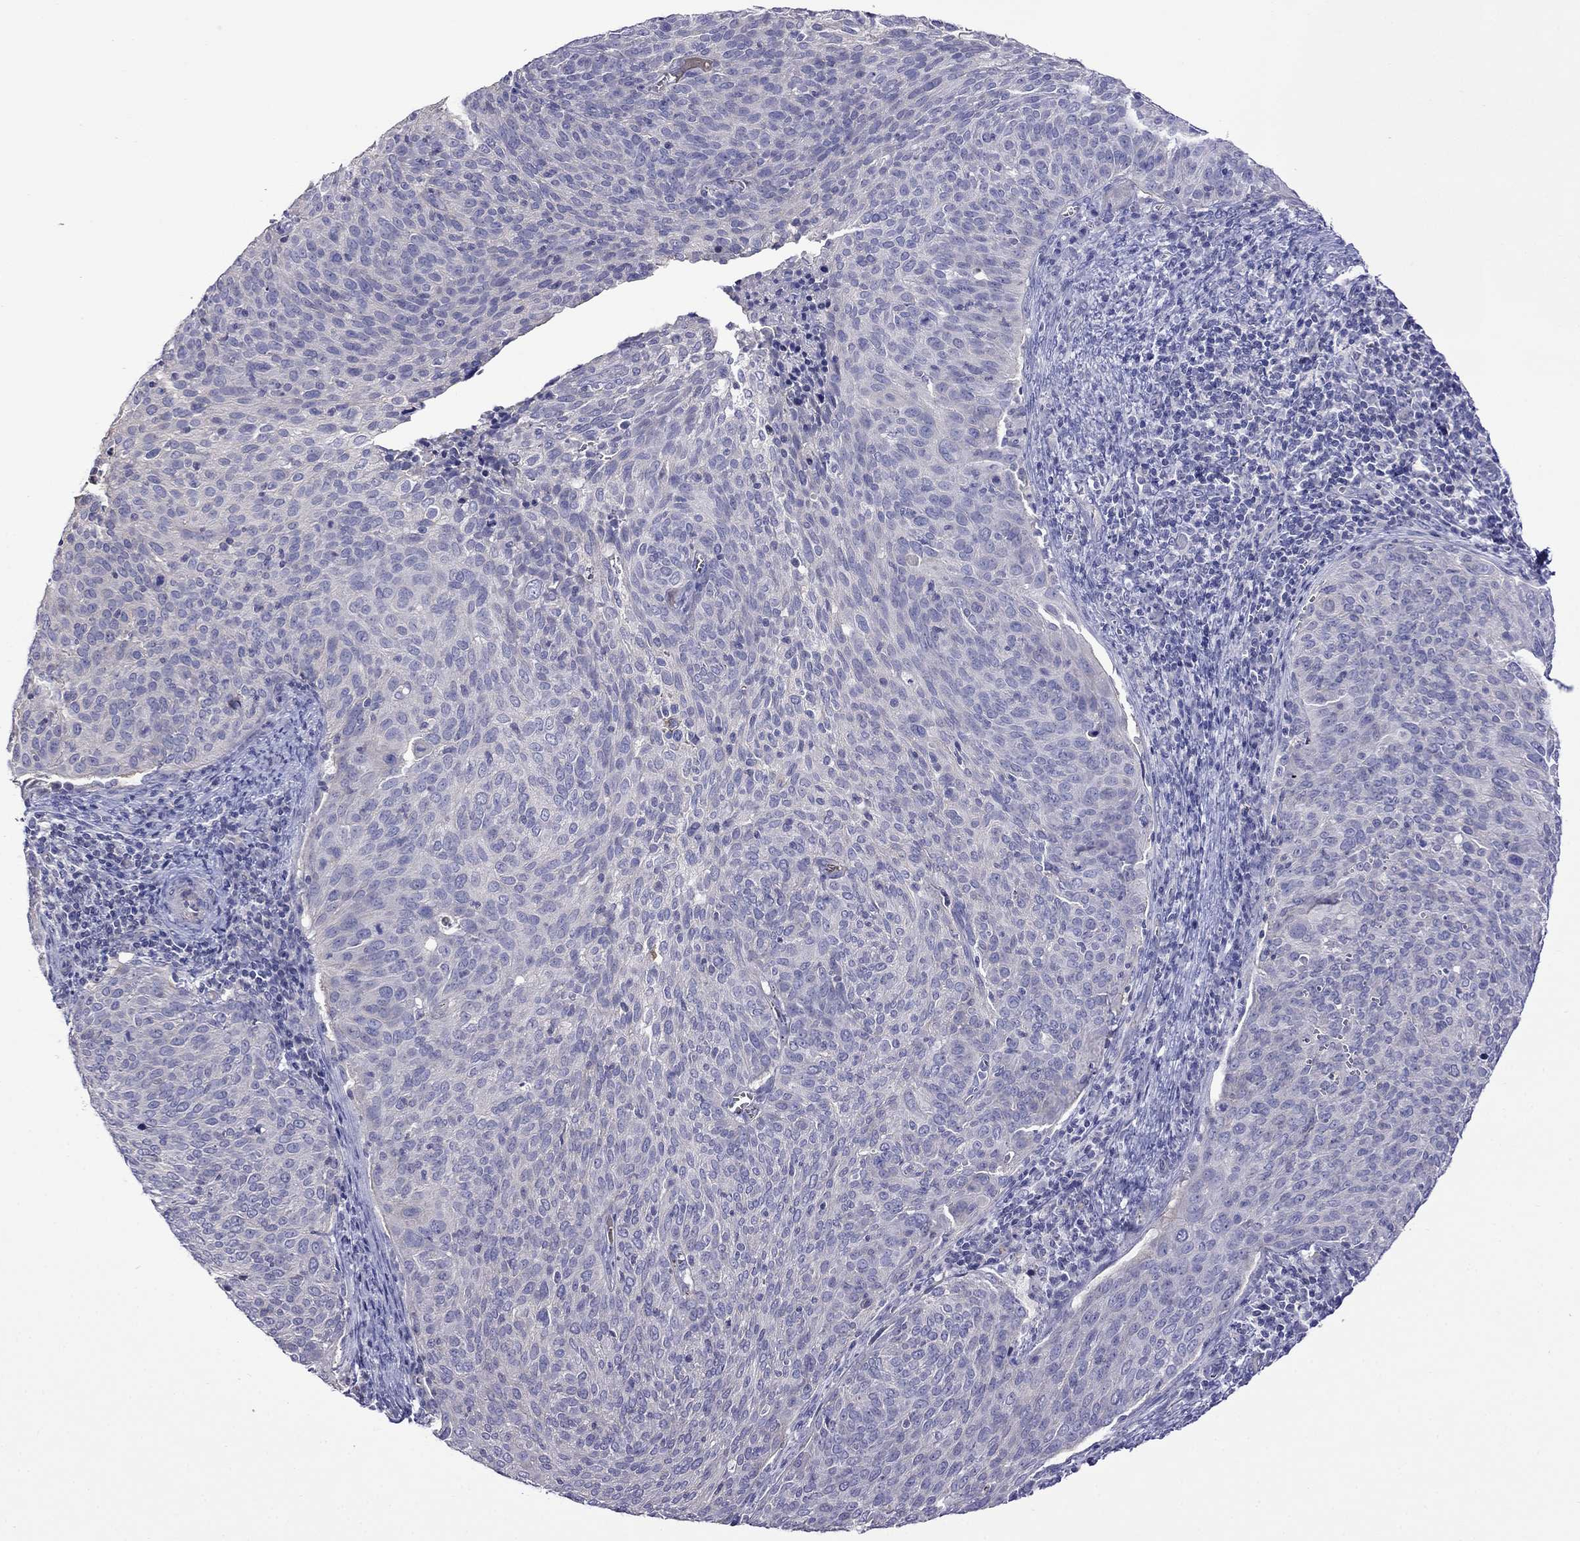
{"staining": {"intensity": "negative", "quantity": "none", "location": "none"}, "tissue": "cervical cancer", "cell_type": "Tumor cells", "image_type": "cancer", "snomed": [{"axis": "morphology", "description": "Squamous cell carcinoma, NOS"}, {"axis": "topography", "description": "Cervix"}], "caption": "This image is of cervical squamous cell carcinoma stained with immunohistochemistry to label a protein in brown with the nuclei are counter-stained blue. There is no expression in tumor cells.", "gene": "STAR", "patient": {"sex": "female", "age": 39}}